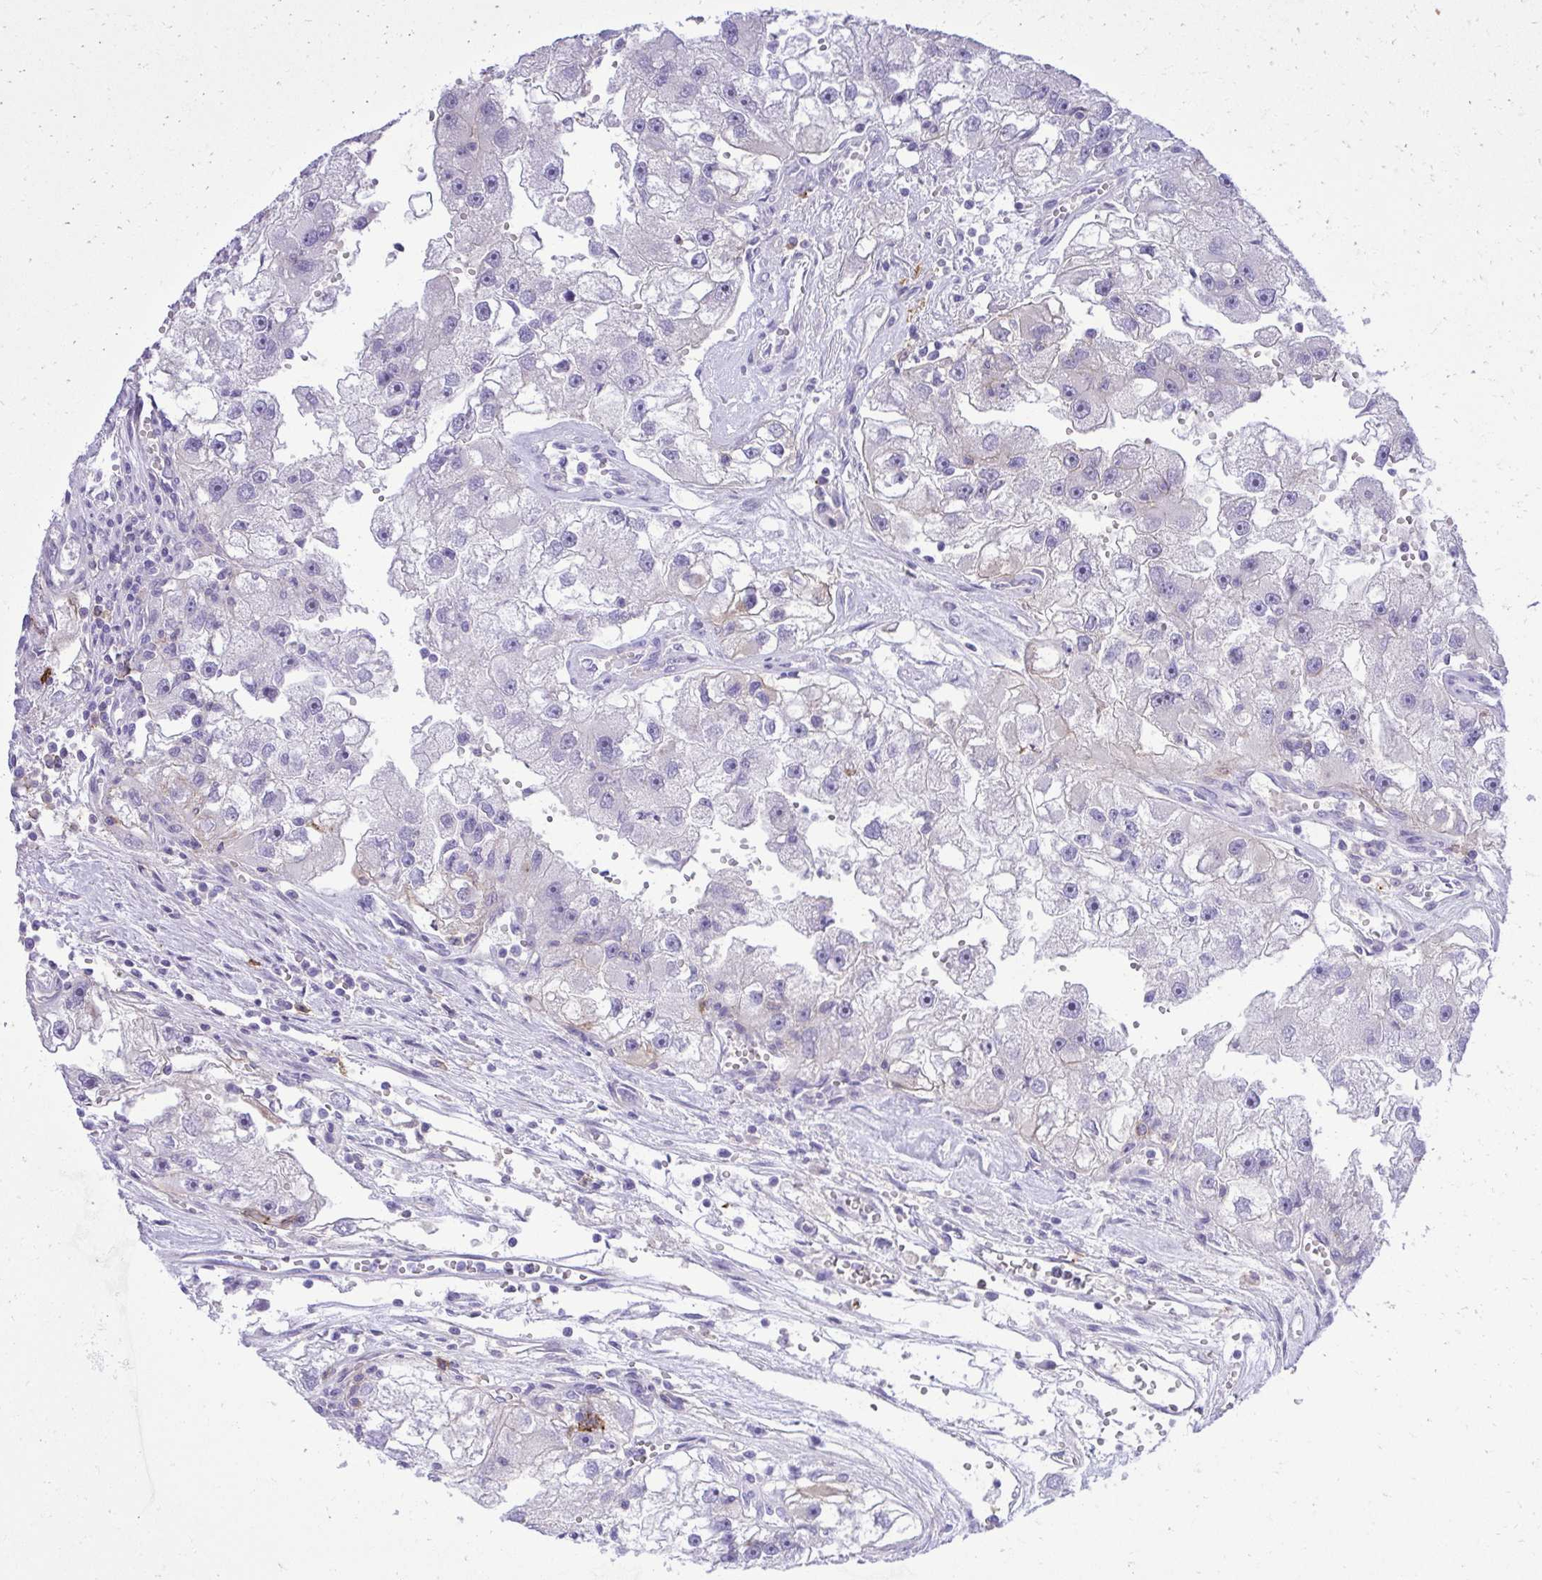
{"staining": {"intensity": "negative", "quantity": "none", "location": "none"}, "tissue": "renal cancer", "cell_type": "Tumor cells", "image_type": "cancer", "snomed": [{"axis": "morphology", "description": "Adenocarcinoma, NOS"}, {"axis": "topography", "description": "Kidney"}], "caption": "High power microscopy photomicrograph of an immunohistochemistry (IHC) photomicrograph of adenocarcinoma (renal), revealing no significant positivity in tumor cells.", "gene": "PITPNM3", "patient": {"sex": "male", "age": 63}}